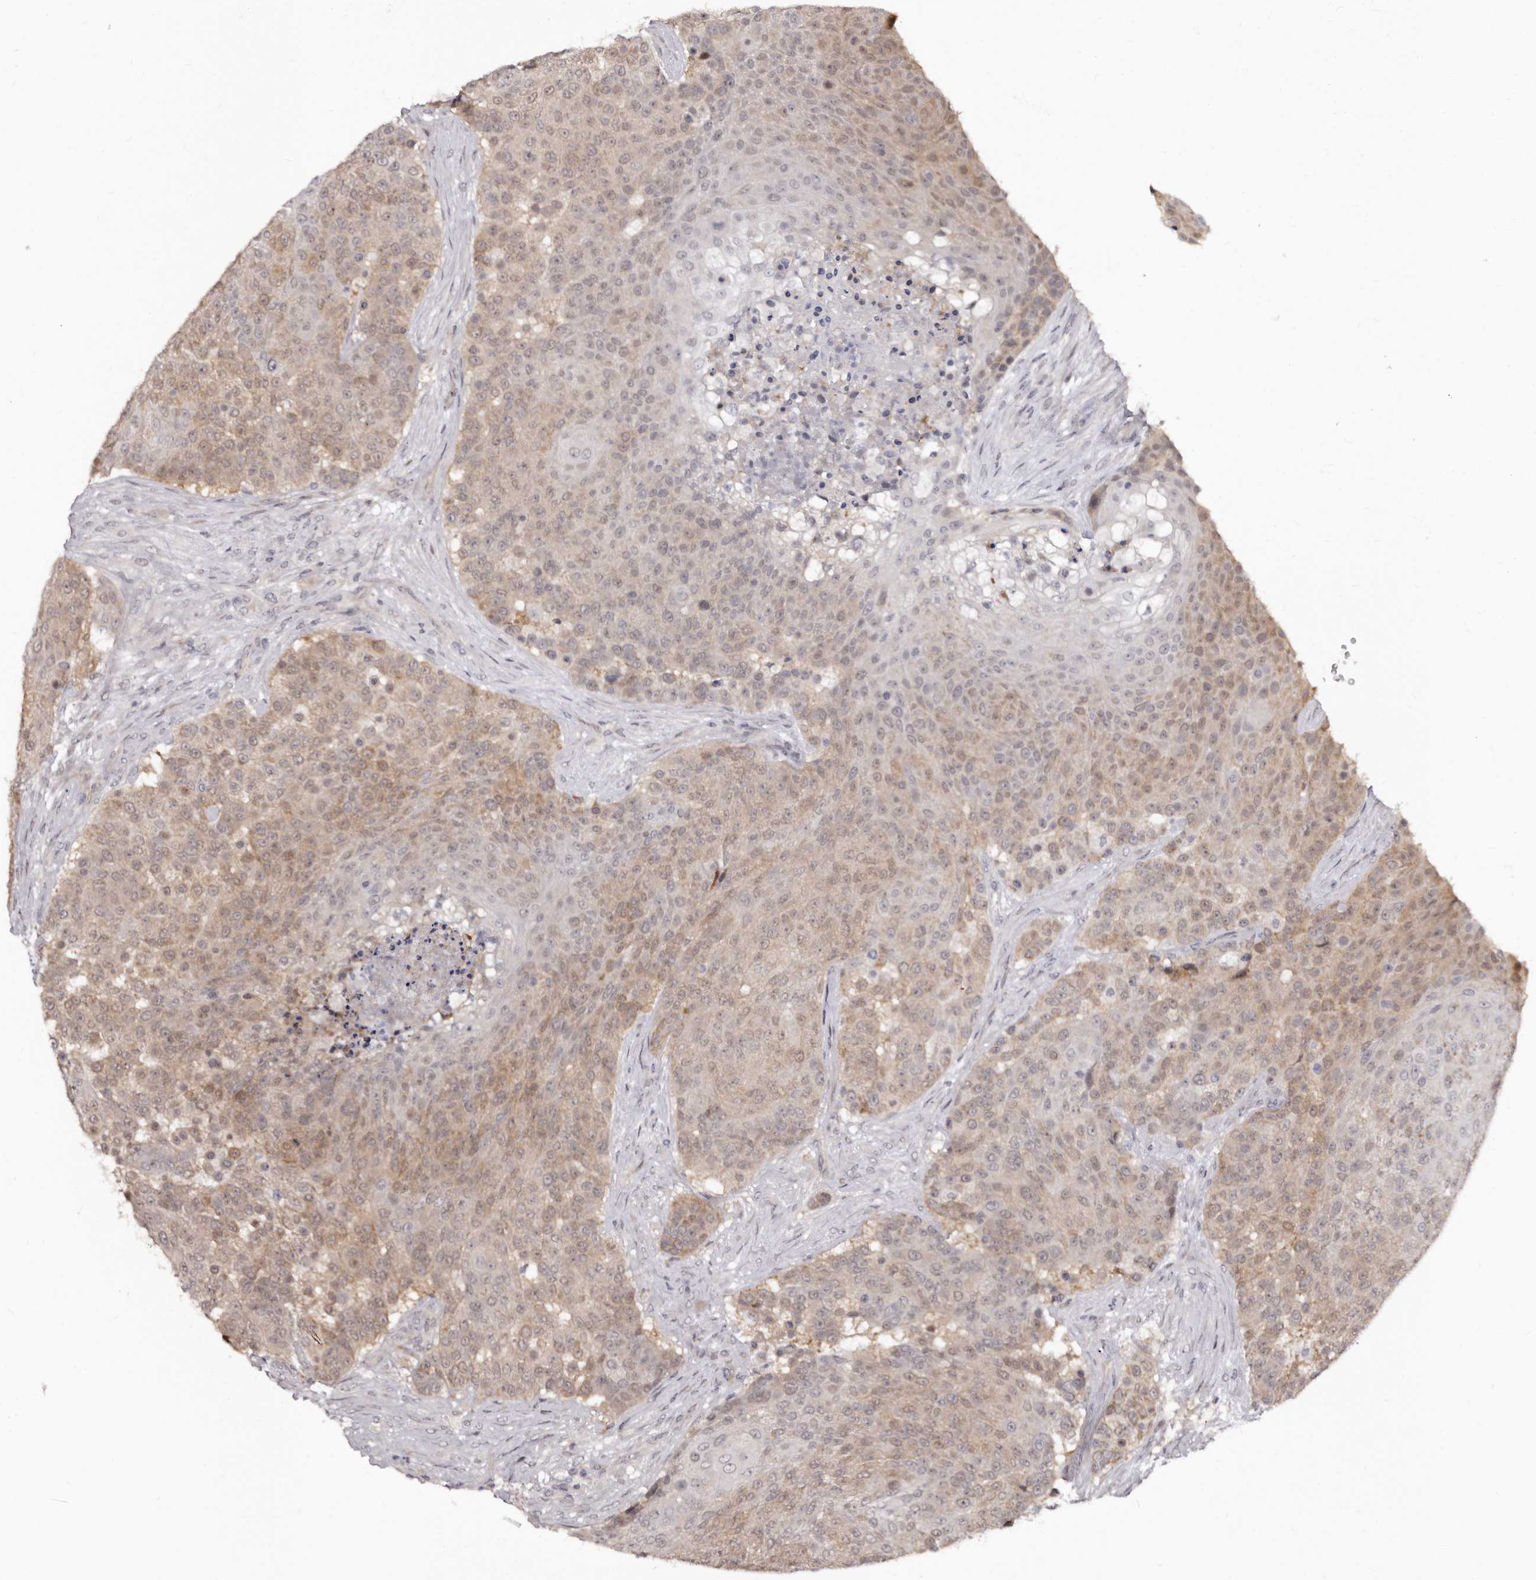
{"staining": {"intensity": "weak", "quantity": ">75%", "location": "cytoplasmic/membranous"}, "tissue": "urothelial cancer", "cell_type": "Tumor cells", "image_type": "cancer", "snomed": [{"axis": "morphology", "description": "Urothelial carcinoma, High grade"}, {"axis": "topography", "description": "Urinary bladder"}], "caption": "Tumor cells demonstrate weak cytoplasmic/membranous expression in approximately >75% of cells in urothelial carcinoma (high-grade).", "gene": "PHF20L1", "patient": {"sex": "female", "age": 63}}